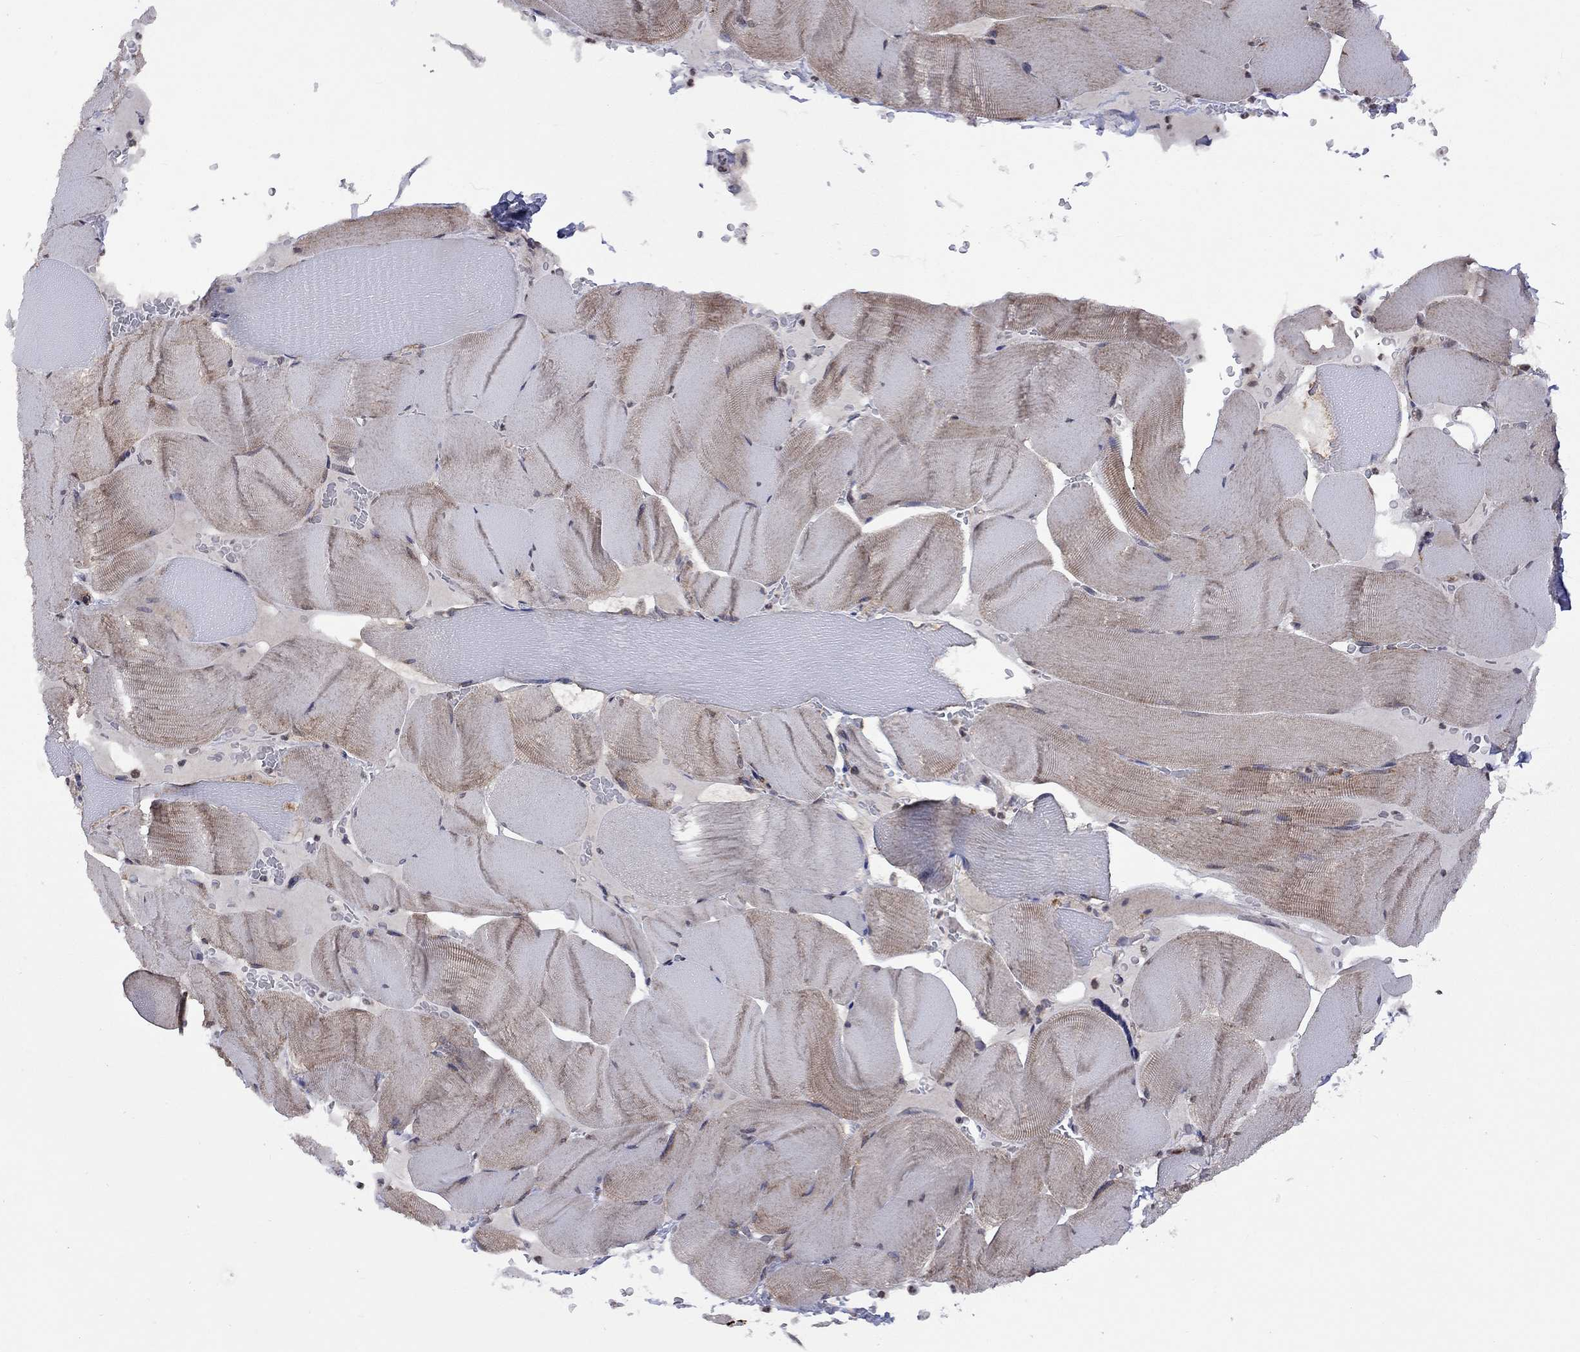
{"staining": {"intensity": "moderate", "quantity": ">75%", "location": "cytoplasmic/membranous"}, "tissue": "skeletal muscle", "cell_type": "Myocytes", "image_type": "normal", "snomed": [{"axis": "morphology", "description": "Normal tissue, NOS"}, {"axis": "topography", "description": "Skeletal muscle"}], "caption": "Protein staining shows moderate cytoplasmic/membranous positivity in about >75% of myocytes in benign skeletal muscle.", "gene": "NDUFB1", "patient": {"sex": "male", "age": 56}}